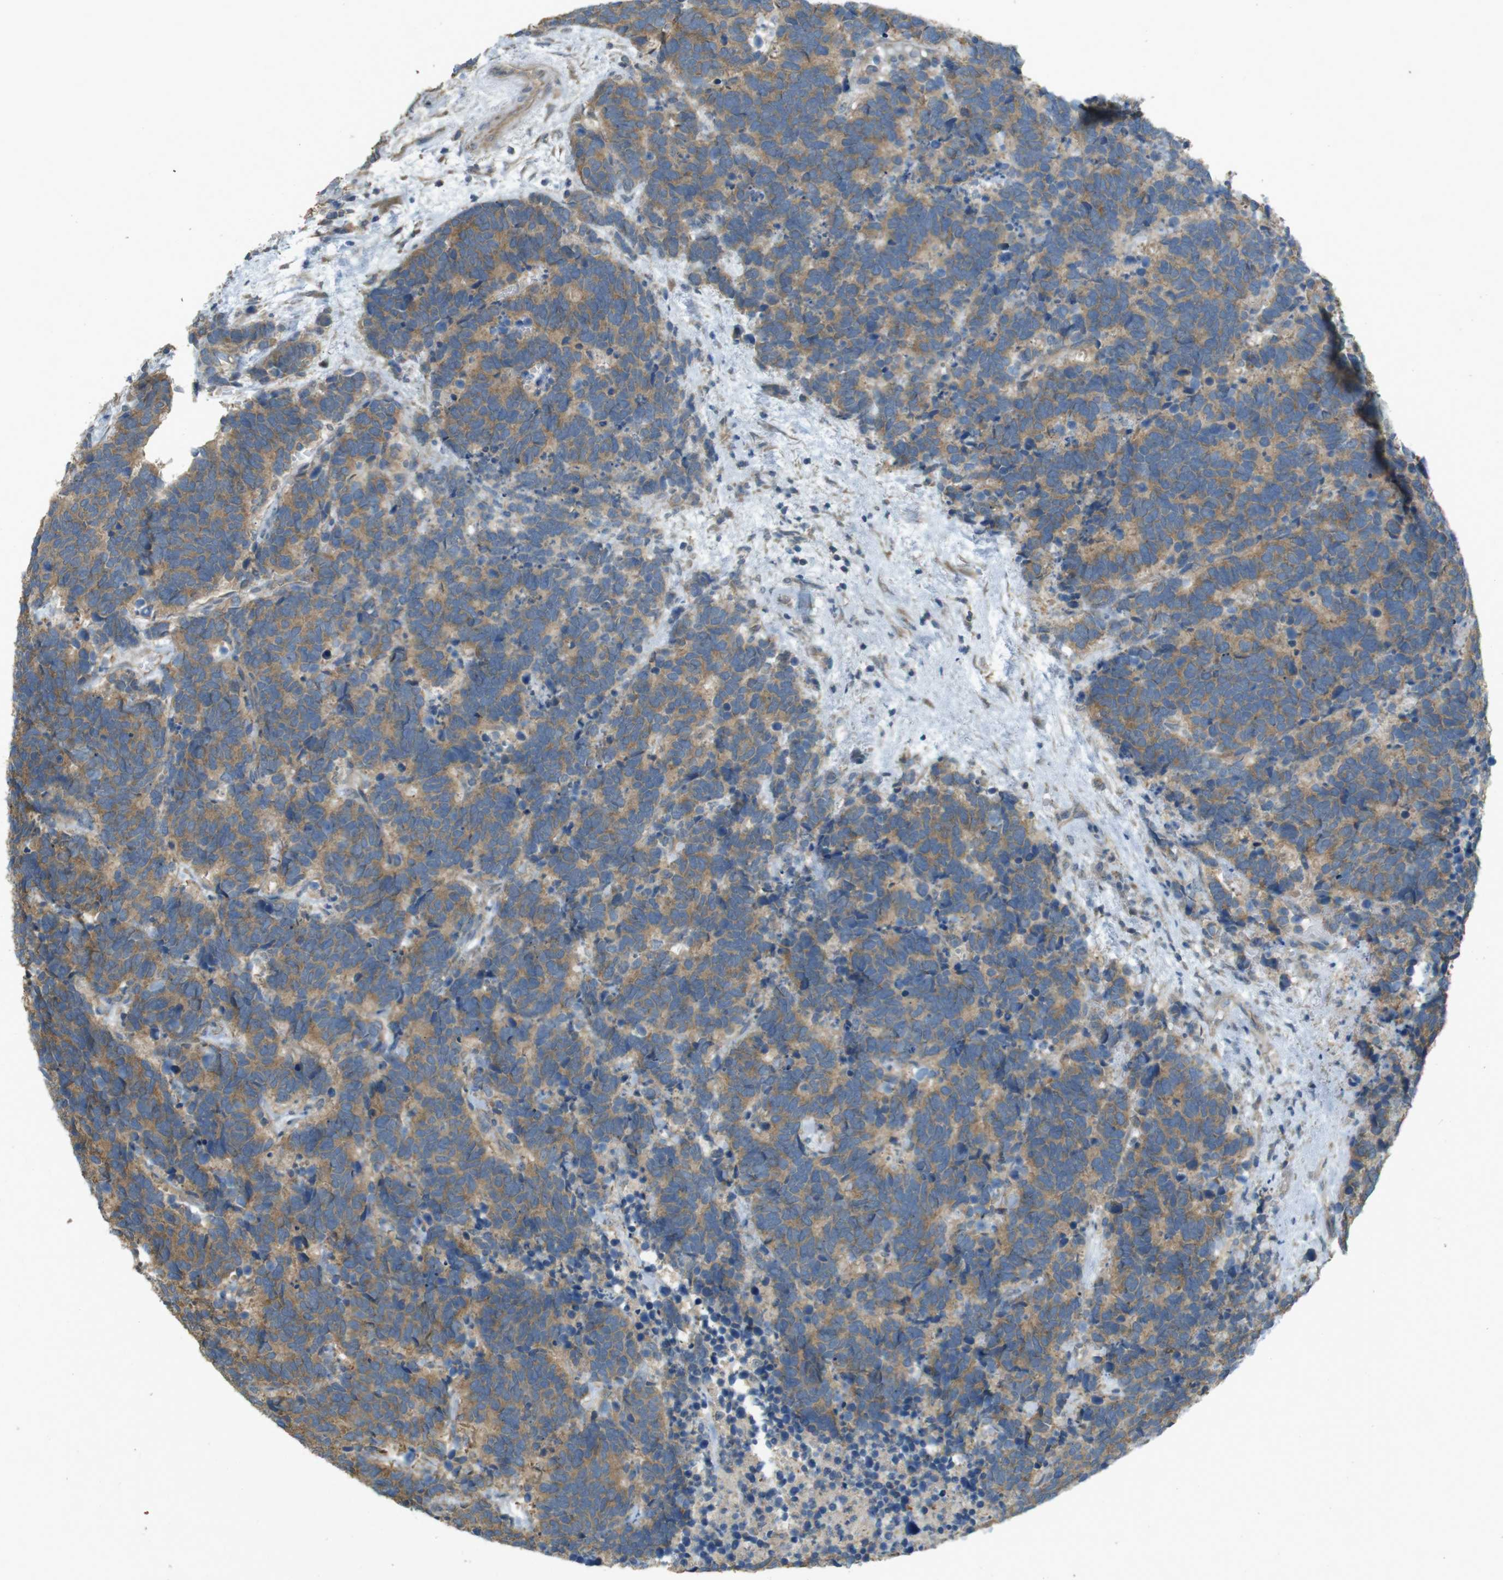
{"staining": {"intensity": "moderate", "quantity": ">75%", "location": "cytoplasmic/membranous"}, "tissue": "carcinoid", "cell_type": "Tumor cells", "image_type": "cancer", "snomed": [{"axis": "morphology", "description": "Carcinoma, NOS"}, {"axis": "morphology", "description": "Carcinoid, malignant, NOS"}, {"axis": "topography", "description": "Urinary bladder"}], "caption": "About >75% of tumor cells in human malignant carcinoid demonstrate moderate cytoplasmic/membranous protein staining as visualized by brown immunohistochemical staining.", "gene": "ZDHHC20", "patient": {"sex": "male", "age": 57}}